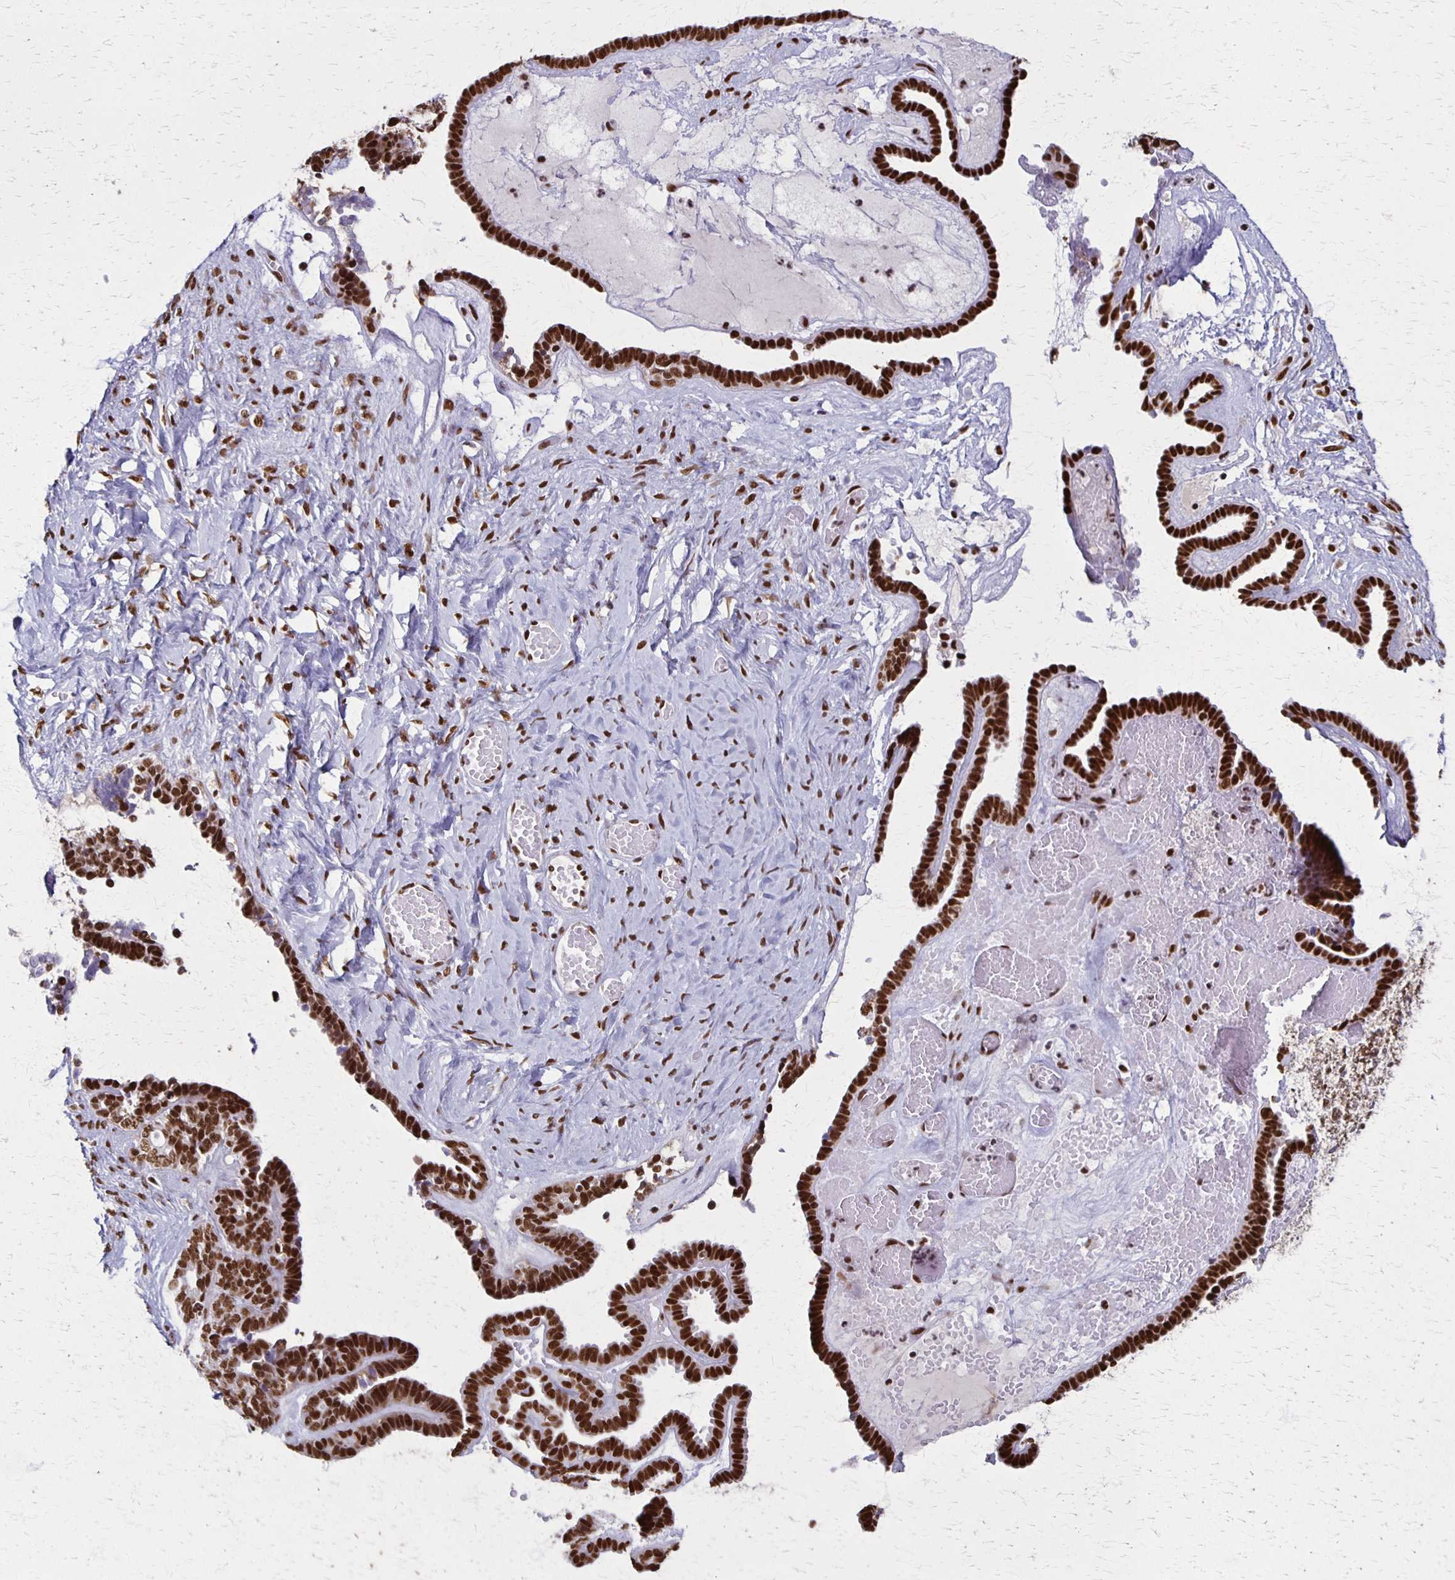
{"staining": {"intensity": "strong", "quantity": ">75%", "location": "nuclear"}, "tissue": "ovarian cancer", "cell_type": "Tumor cells", "image_type": "cancer", "snomed": [{"axis": "morphology", "description": "Cystadenocarcinoma, serous, NOS"}, {"axis": "topography", "description": "Ovary"}], "caption": "There is high levels of strong nuclear positivity in tumor cells of serous cystadenocarcinoma (ovarian), as demonstrated by immunohistochemical staining (brown color).", "gene": "XRCC6", "patient": {"sex": "female", "age": 71}}